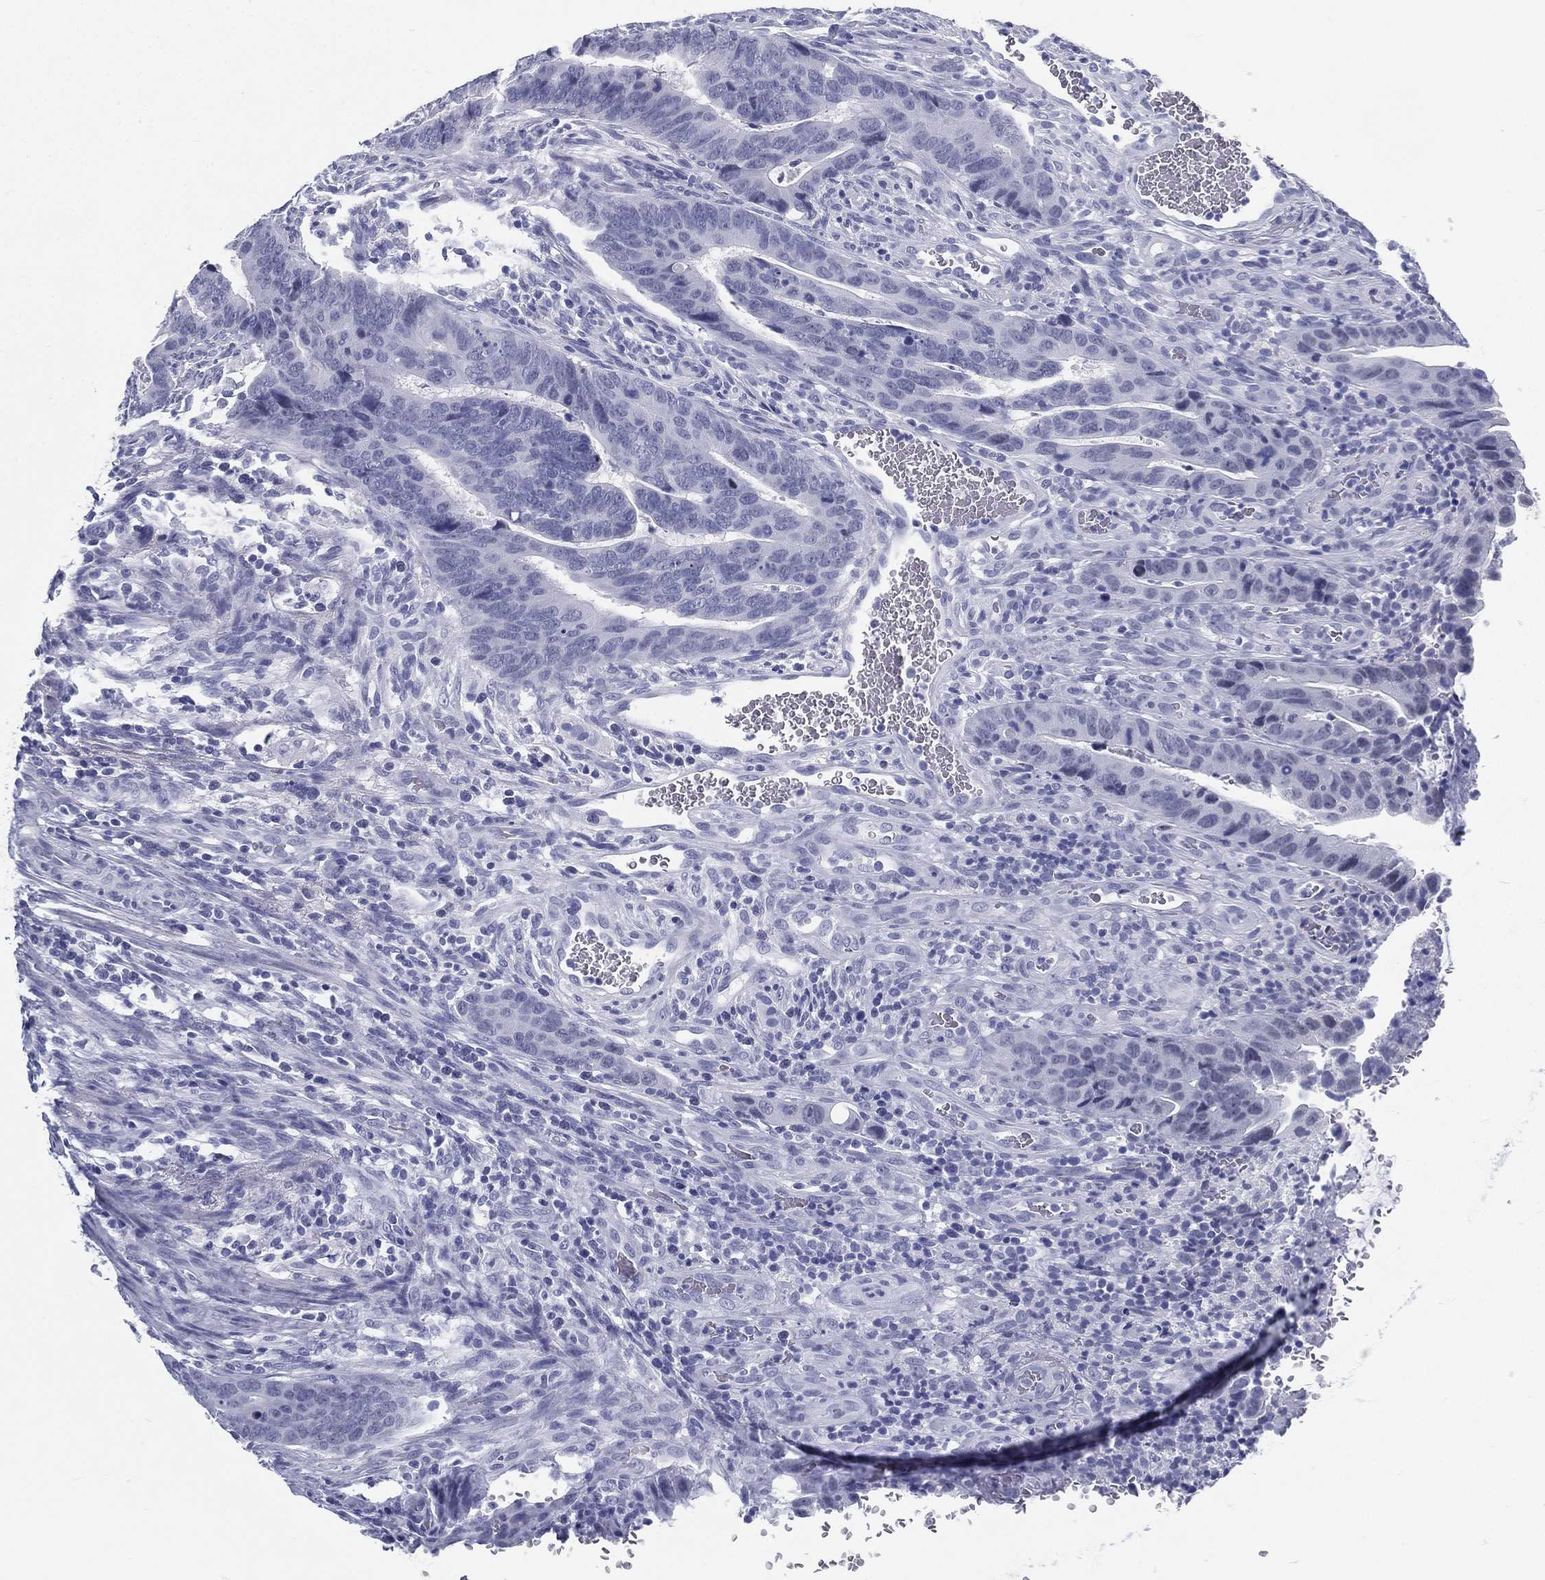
{"staining": {"intensity": "negative", "quantity": "none", "location": "none"}, "tissue": "colorectal cancer", "cell_type": "Tumor cells", "image_type": "cancer", "snomed": [{"axis": "morphology", "description": "Adenocarcinoma, NOS"}, {"axis": "topography", "description": "Colon"}], "caption": "The micrograph exhibits no staining of tumor cells in adenocarcinoma (colorectal). (DAB (3,3'-diaminobenzidine) immunohistochemistry, high magnification).", "gene": "ATP1B2", "patient": {"sex": "female", "age": 56}}